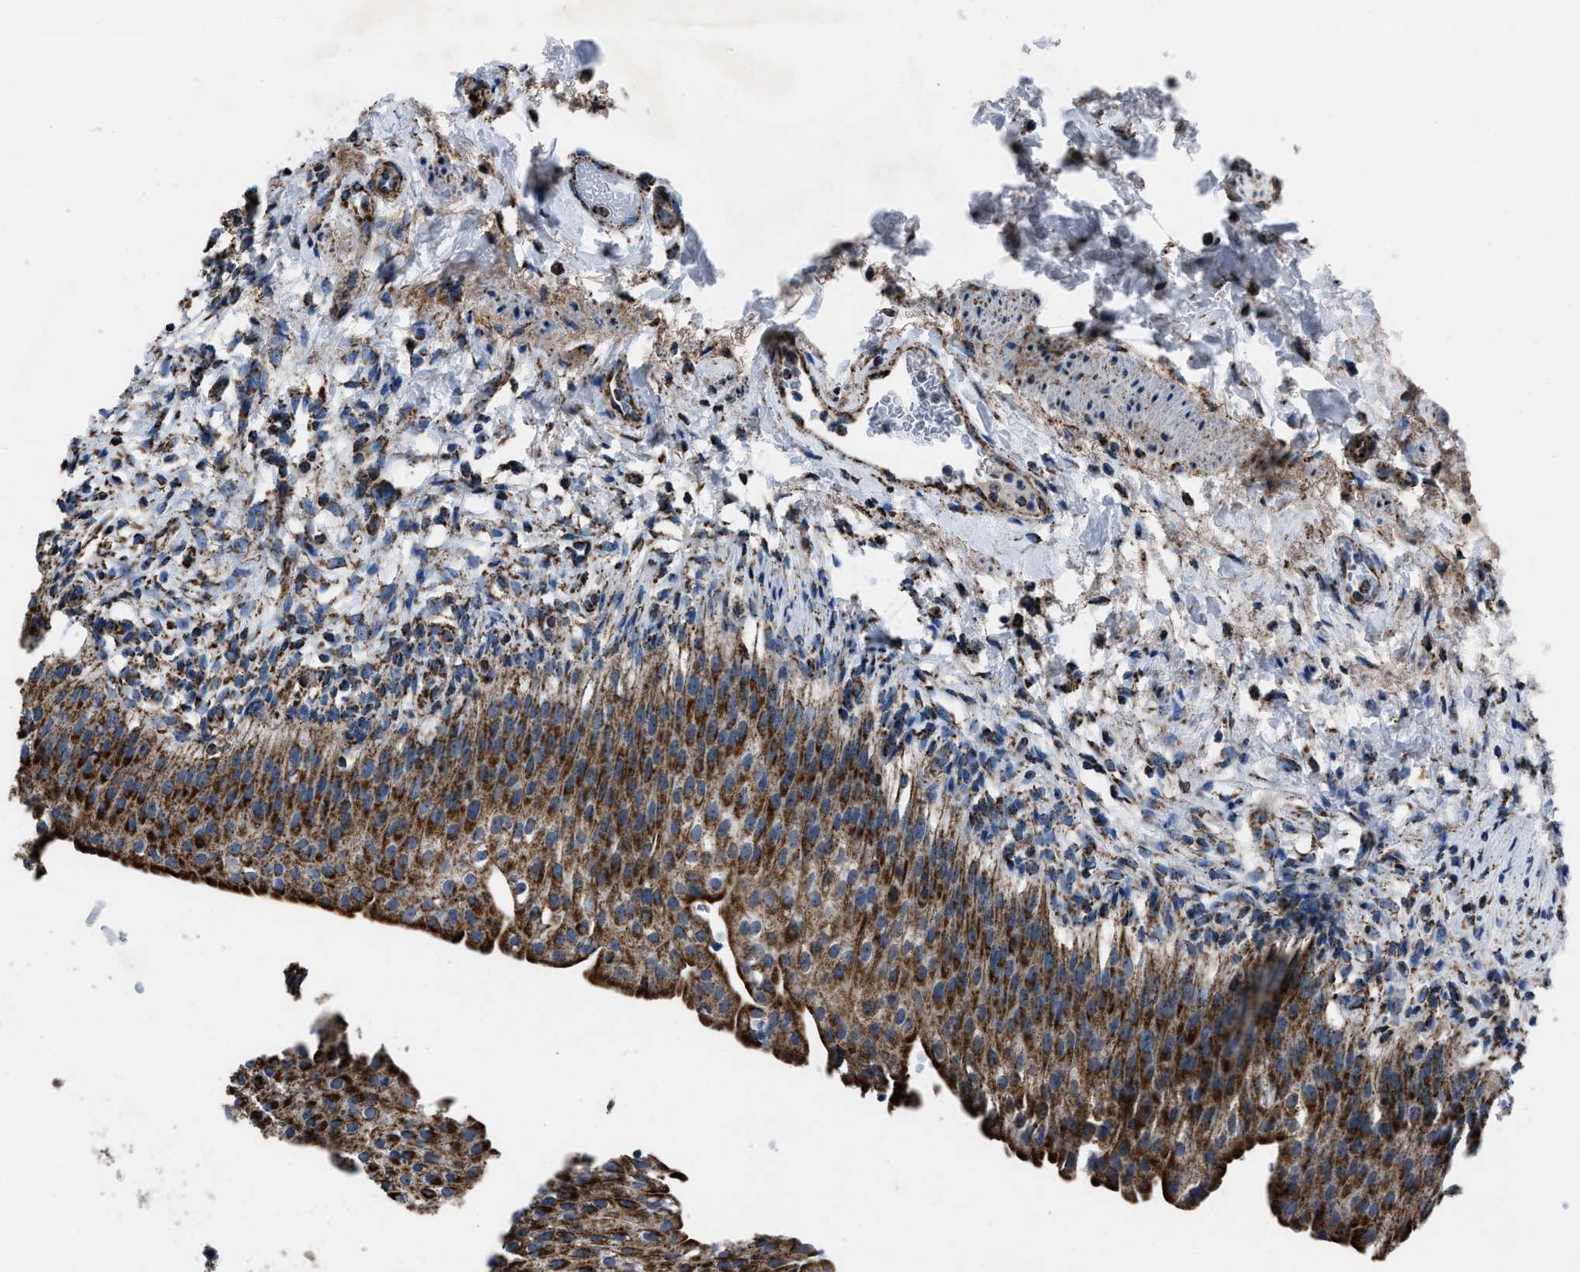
{"staining": {"intensity": "strong", "quantity": ">75%", "location": "cytoplasmic/membranous"}, "tissue": "urinary bladder", "cell_type": "Urothelial cells", "image_type": "normal", "snomed": [{"axis": "morphology", "description": "Normal tissue, NOS"}, {"axis": "topography", "description": "Urinary bladder"}], "caption": "A high amount of strong cytoplasmic/membranous positivity is appreciated in approximately >75% of urothelial cells in normal urinary bladder. (Stains: DAB in brown, nuclei in blue, Microscopy: brightfield microscopy at high magnification).", "gene": "NSD3", "patient": {"sex": "female", "age": 60}}